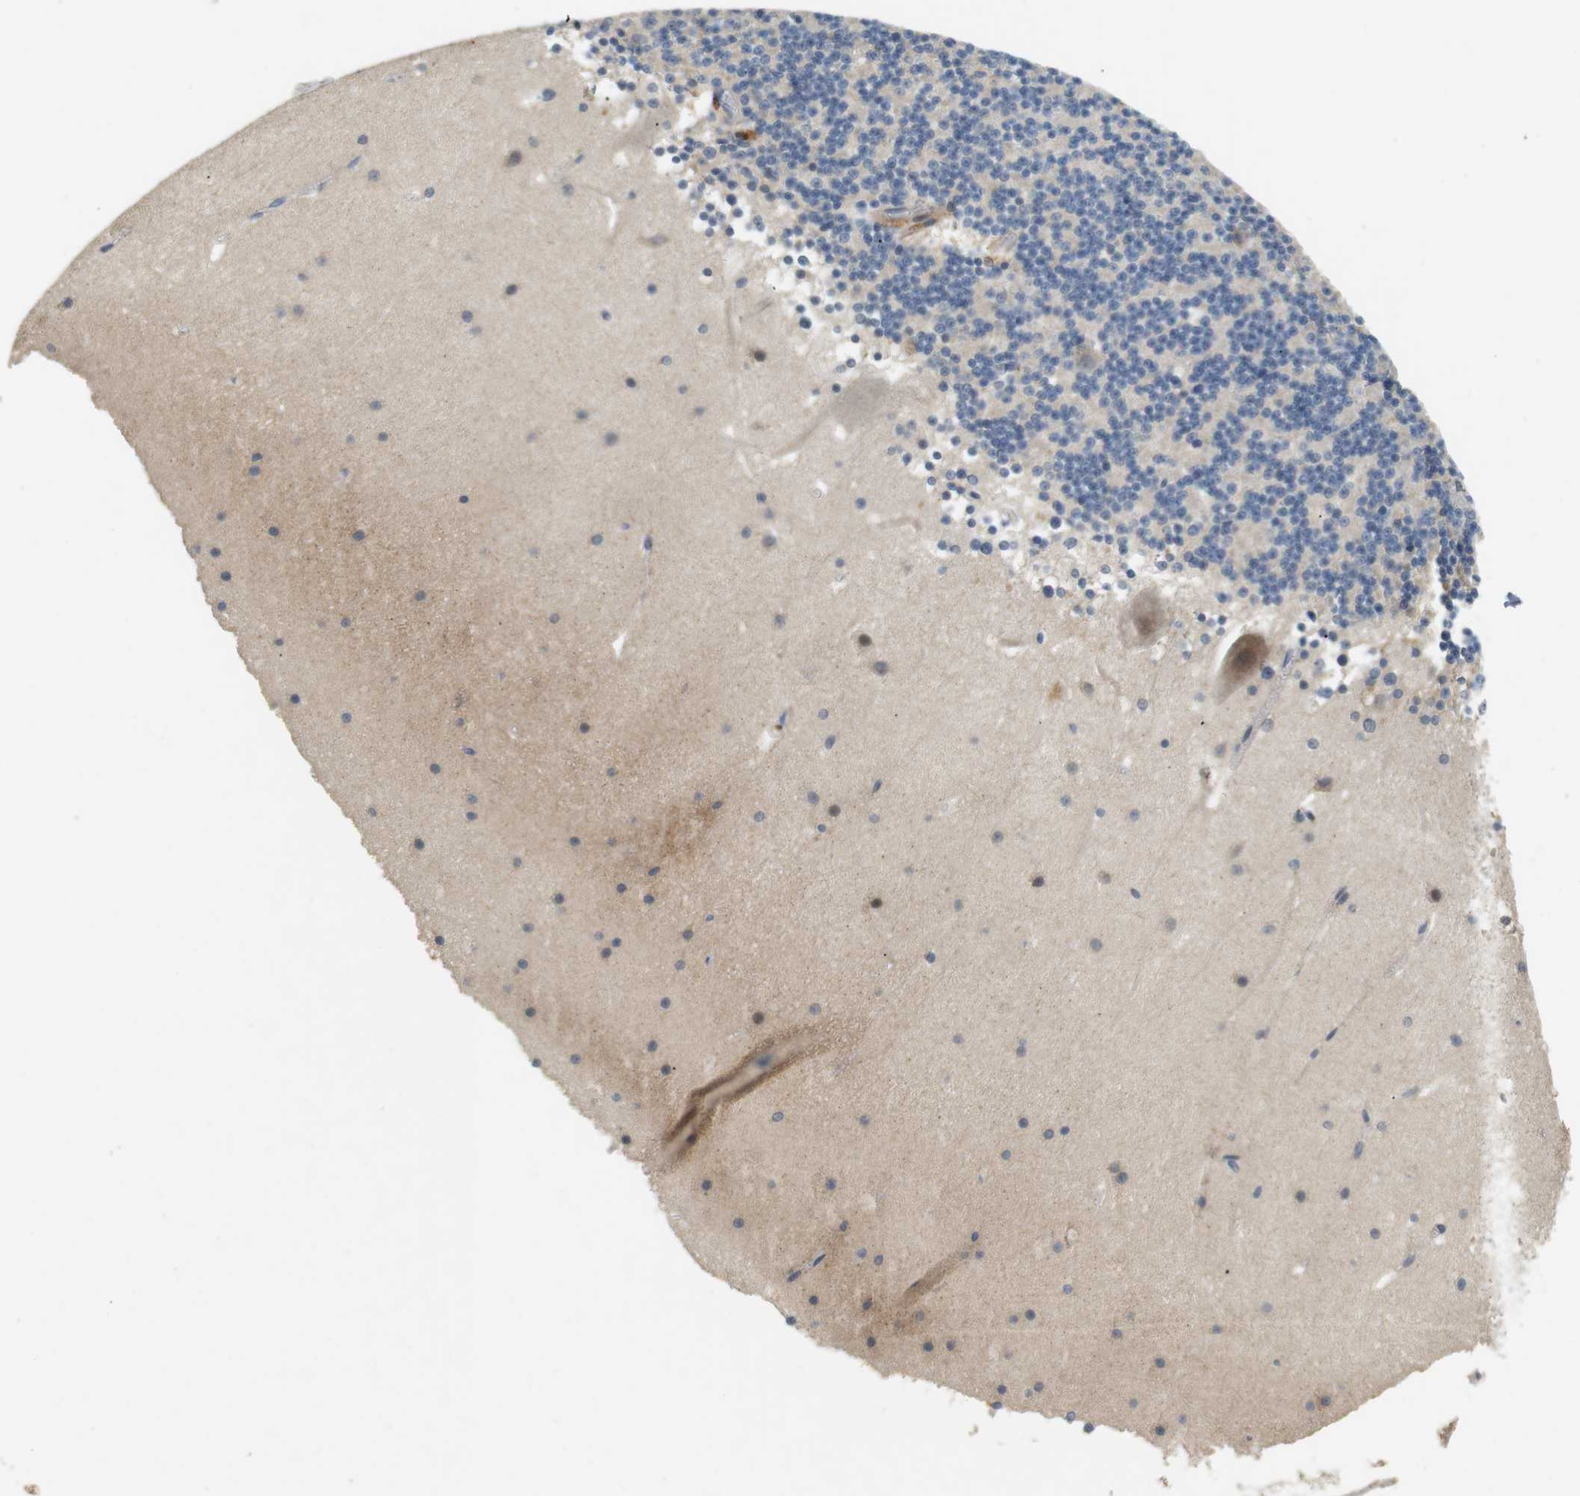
{"staining": {"intensity": "weak", "quantity": "<25%", "location": "cytoplasmic/membranous"}, "tissue": "cerebellum", "cell_type": "Cells in granular layer", "image_type": "normal", "snomed": [{"axis": "morphology", "description": "Normal tissue, NOS"}, {"axis": "topography", "description": "Cerebellum"}], "caption": "Cells in granular layer are negative for brown protein staining in unremarkable cerebellum. The staining is performed using DAB brown chromogen with nuclei counter-stained in using hematoxylin.", "gene": "P2RY1", "patient": {"sex": "male", "age": 45}}